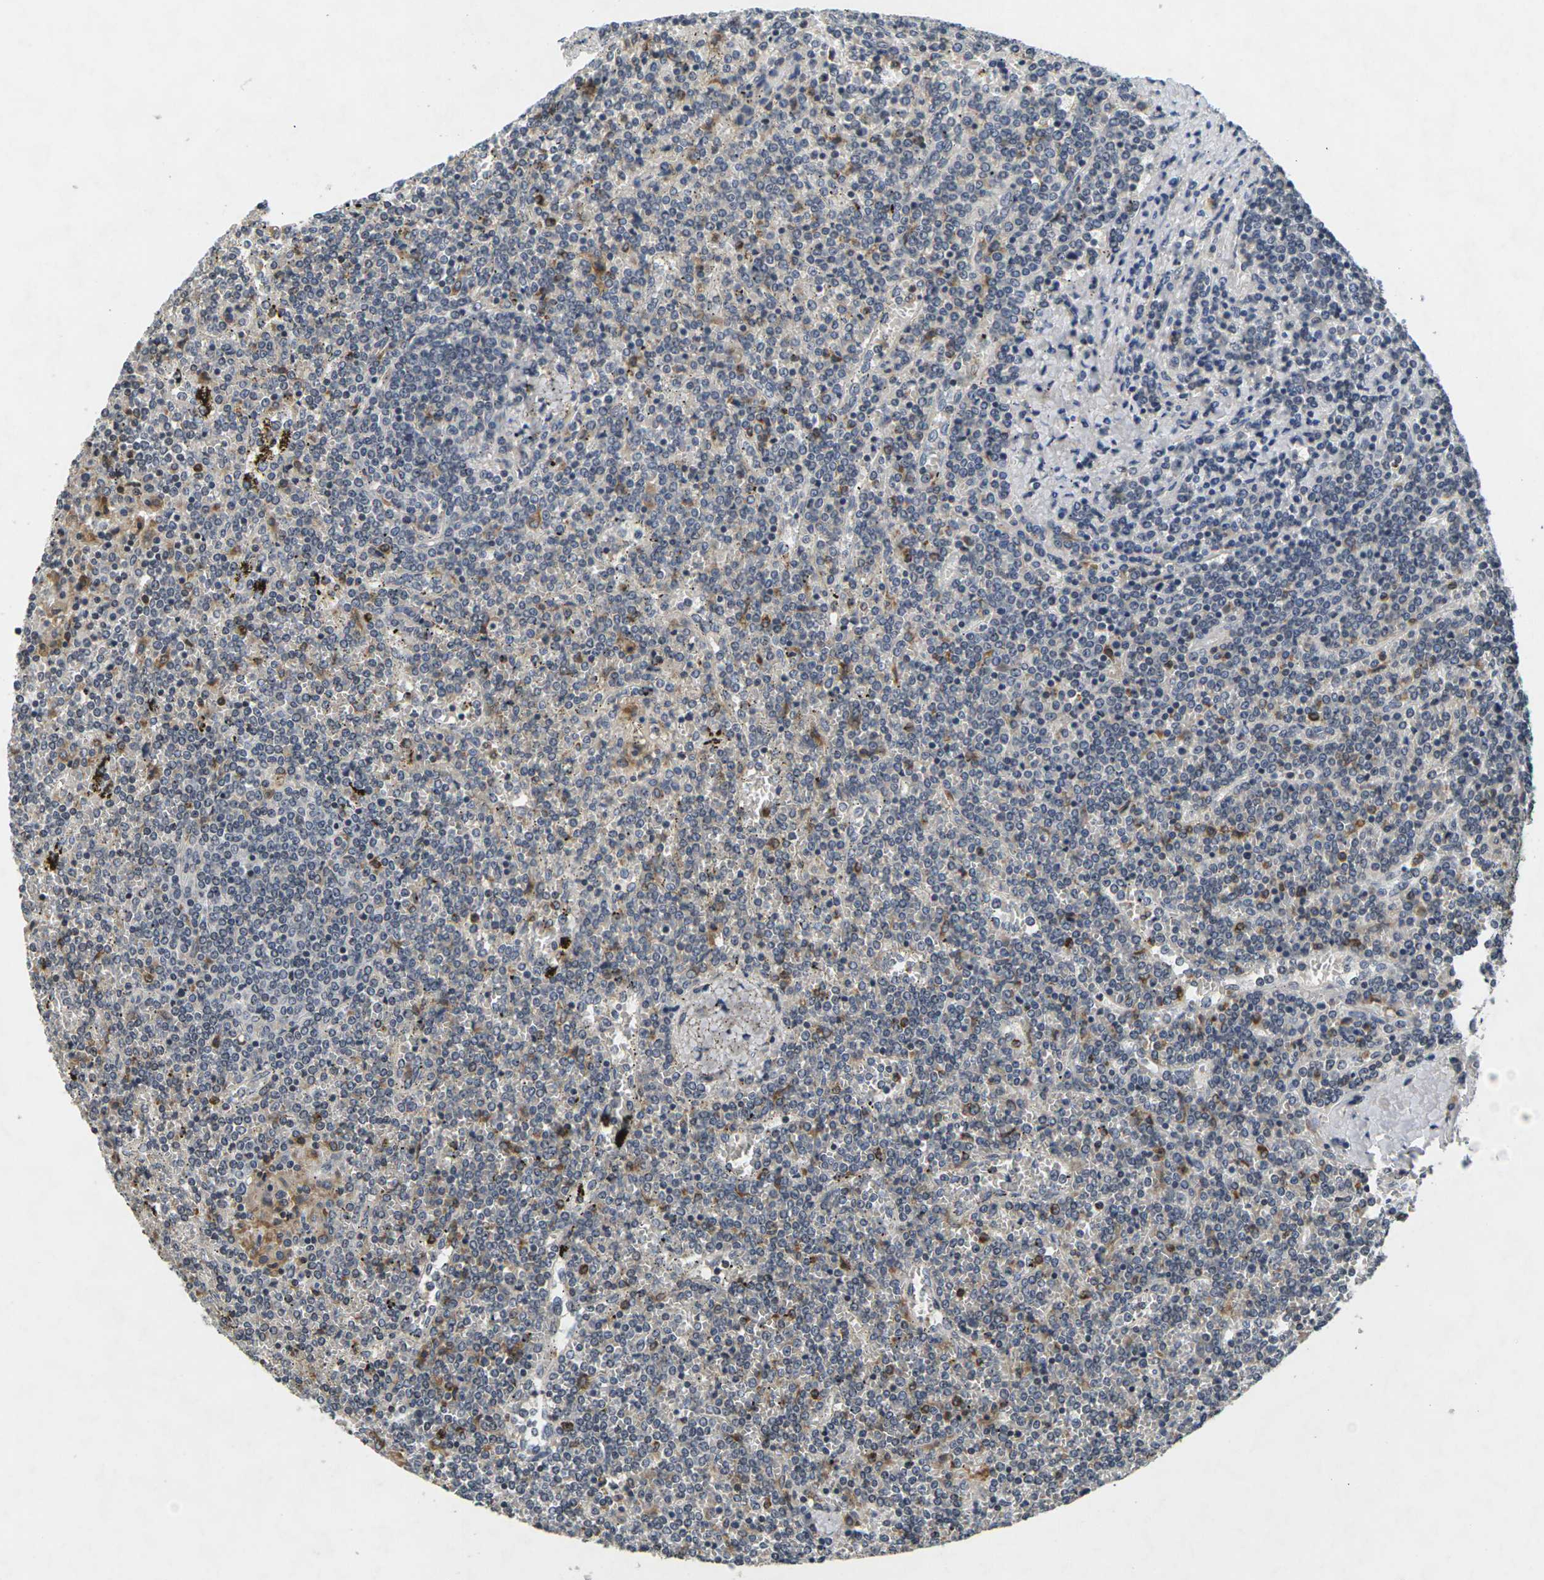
{"staining": {"intensity": "moderate", "quantity": "<25%", "location": "cytoplasmic/membranous"}, "tissue": "lymphoma", "cell_type": "Tumor cells", "image_type": "cancer", "snomed": [{"axis": "morphology", "description": "Malignant lymphoma, non-Hodgkin's type, Low grade"}, {"axis": "topography", "description": "Spleen"}], "caption": "This image shows immunohistochemistry staining of human lymphoma, with low moderate cytoplasmic/membranous staining in about <25% of tumor cells.", "gene": "C1QC", "patient": {"sex": "female", "age": 19}}